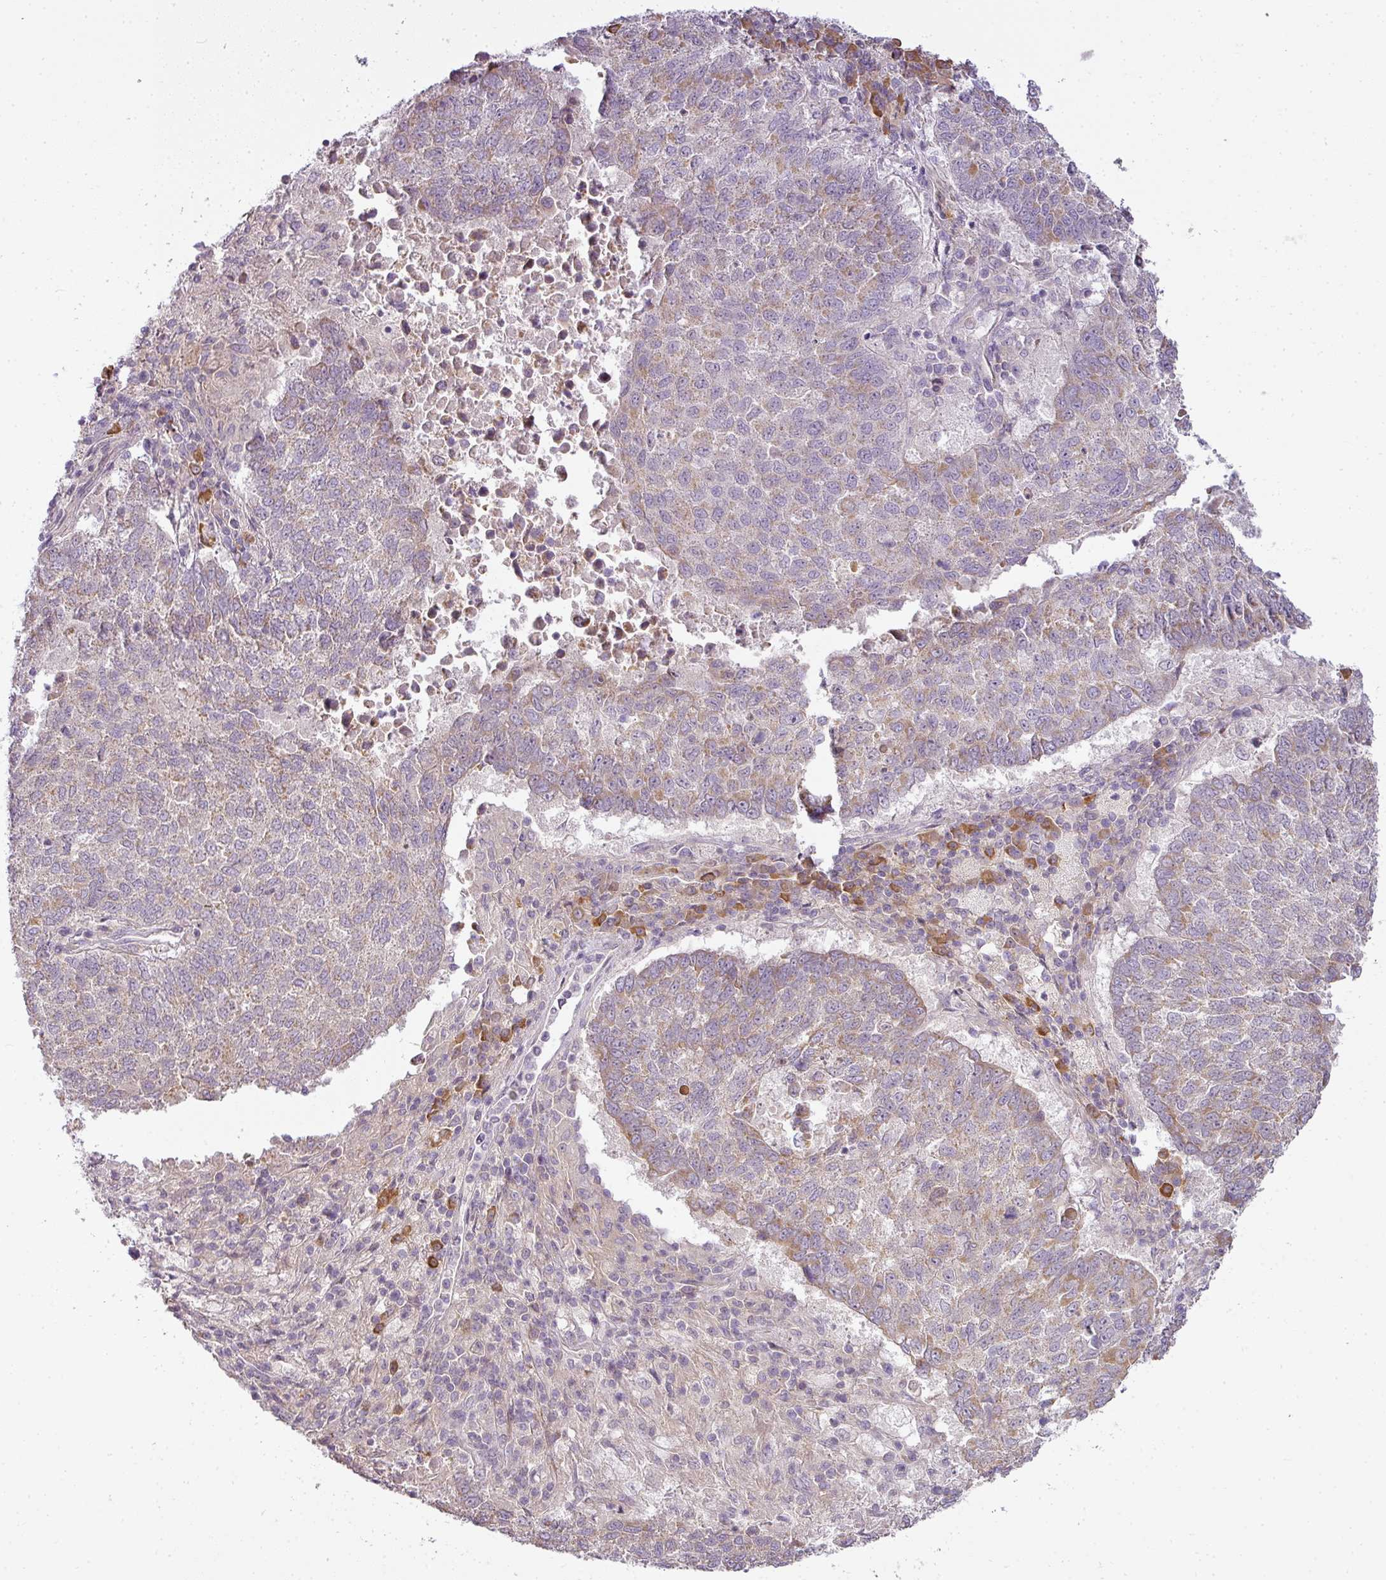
{"staining": {"intensity": "moderate", "quantity": "25%-75%", "location": "cytoplasmic/membranous"}, "tissue": "lung cancer", "cell_type": "Tumor cells", "image_type": "cancer", "snomed": [{"axis": "morphology", "description": "Squamous cell carcinoma, NOS"}, {"axis": "topography", "description": "Lung"}], "caption": "A high-resolution histopathology image shows immunohistochemistry staining of lung squamous cell carcinoma, which exhibits moderate cytoplasmic/membranous positivity in about 25%-75% of tumor cells.", "gene": "LY75", "patient": {"sex": "male", "age": 73}}